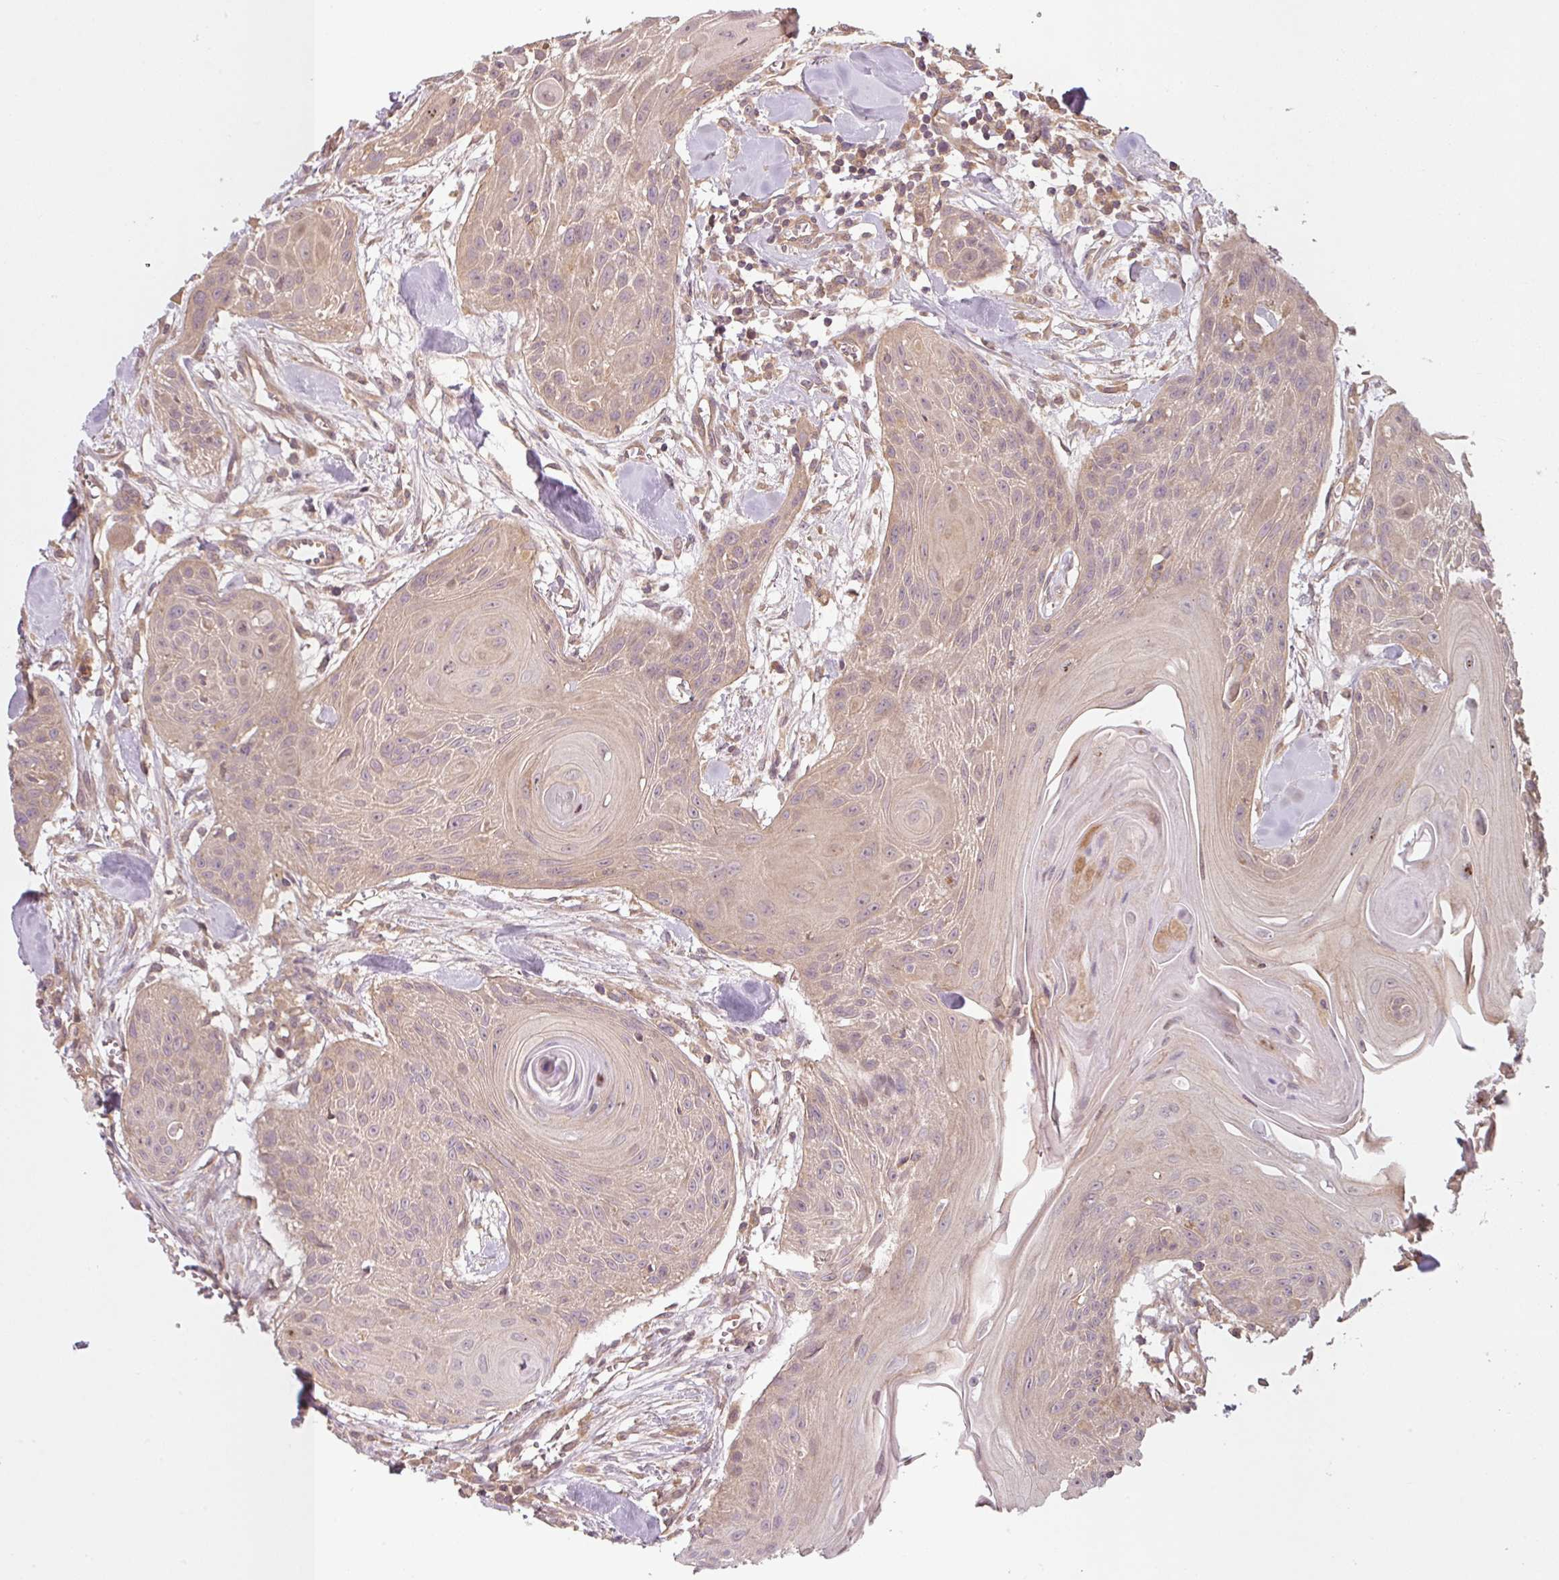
{"staining": {"intensity": "weak", "quantity": "25%-75%", "location": "cytoplasmic/membranous"}, "tissue": "head and neck cancer", "cell_type": "Tumor cells", "image_type": "cancer", "snomed": [{"axis": "morphology", "description": "Squamous cell carcinoma, NOS"}, {"axis": "topography", "description": "Lymph node"}, {"axis": "topography", "description": "Salivary gland"}, {"axis": "topography", "description": "Head-Neck"}], "caption": "DAB immunohistochemical staining of human head and neck cancer (squamous cell carcinoma) shows weak cytoplasmic/membranous protein expression in about 25%-75% of tumor cells.", "gene": "RNF31", "patient": {"sex": "female", "age": 74}}